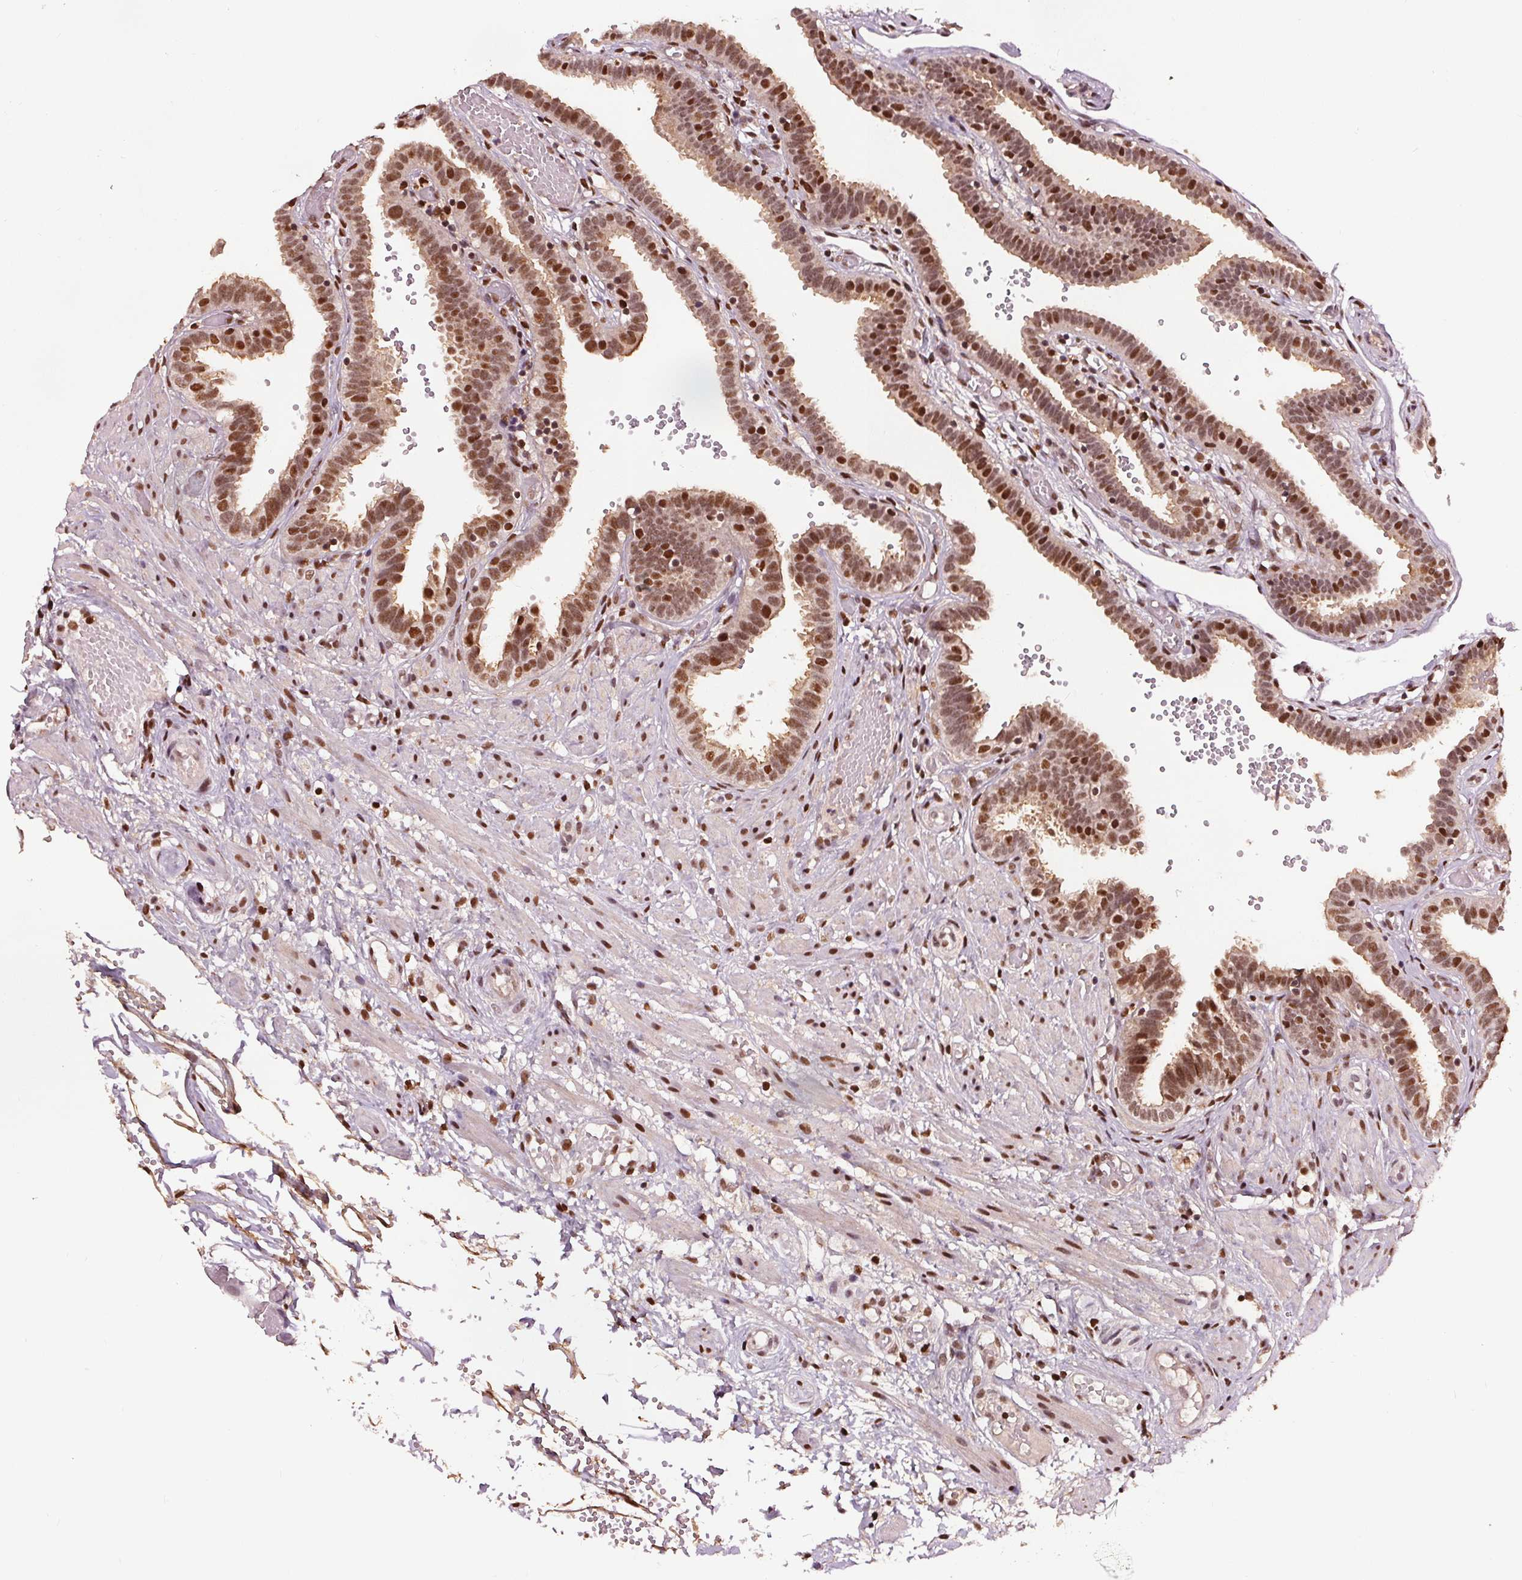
{"staining": {"intensity": "moderate", "quantity": ">75%", "location": "cytoplasmic/membranous,nuclear"}, "tissue": "fallopian tube", "cell_type": "Glandular cells", "image_type": "normal", "snomed": [{"axis": "morphology", "description": "Normal tissue, NOS"}, {"axis": "topography", "description": "Fallopian tube"}], "caption": "Immunohistochemical staining of normal human fallopian tube displays moderate cytoplasmic/membranous,nuclear protein staining in about >75% of glandular cells. (DAB IHC, brown staining for protein, blue staining for nuclei).", "gene": "DDX11", "patient": {"sex": "female", "age": 37}}